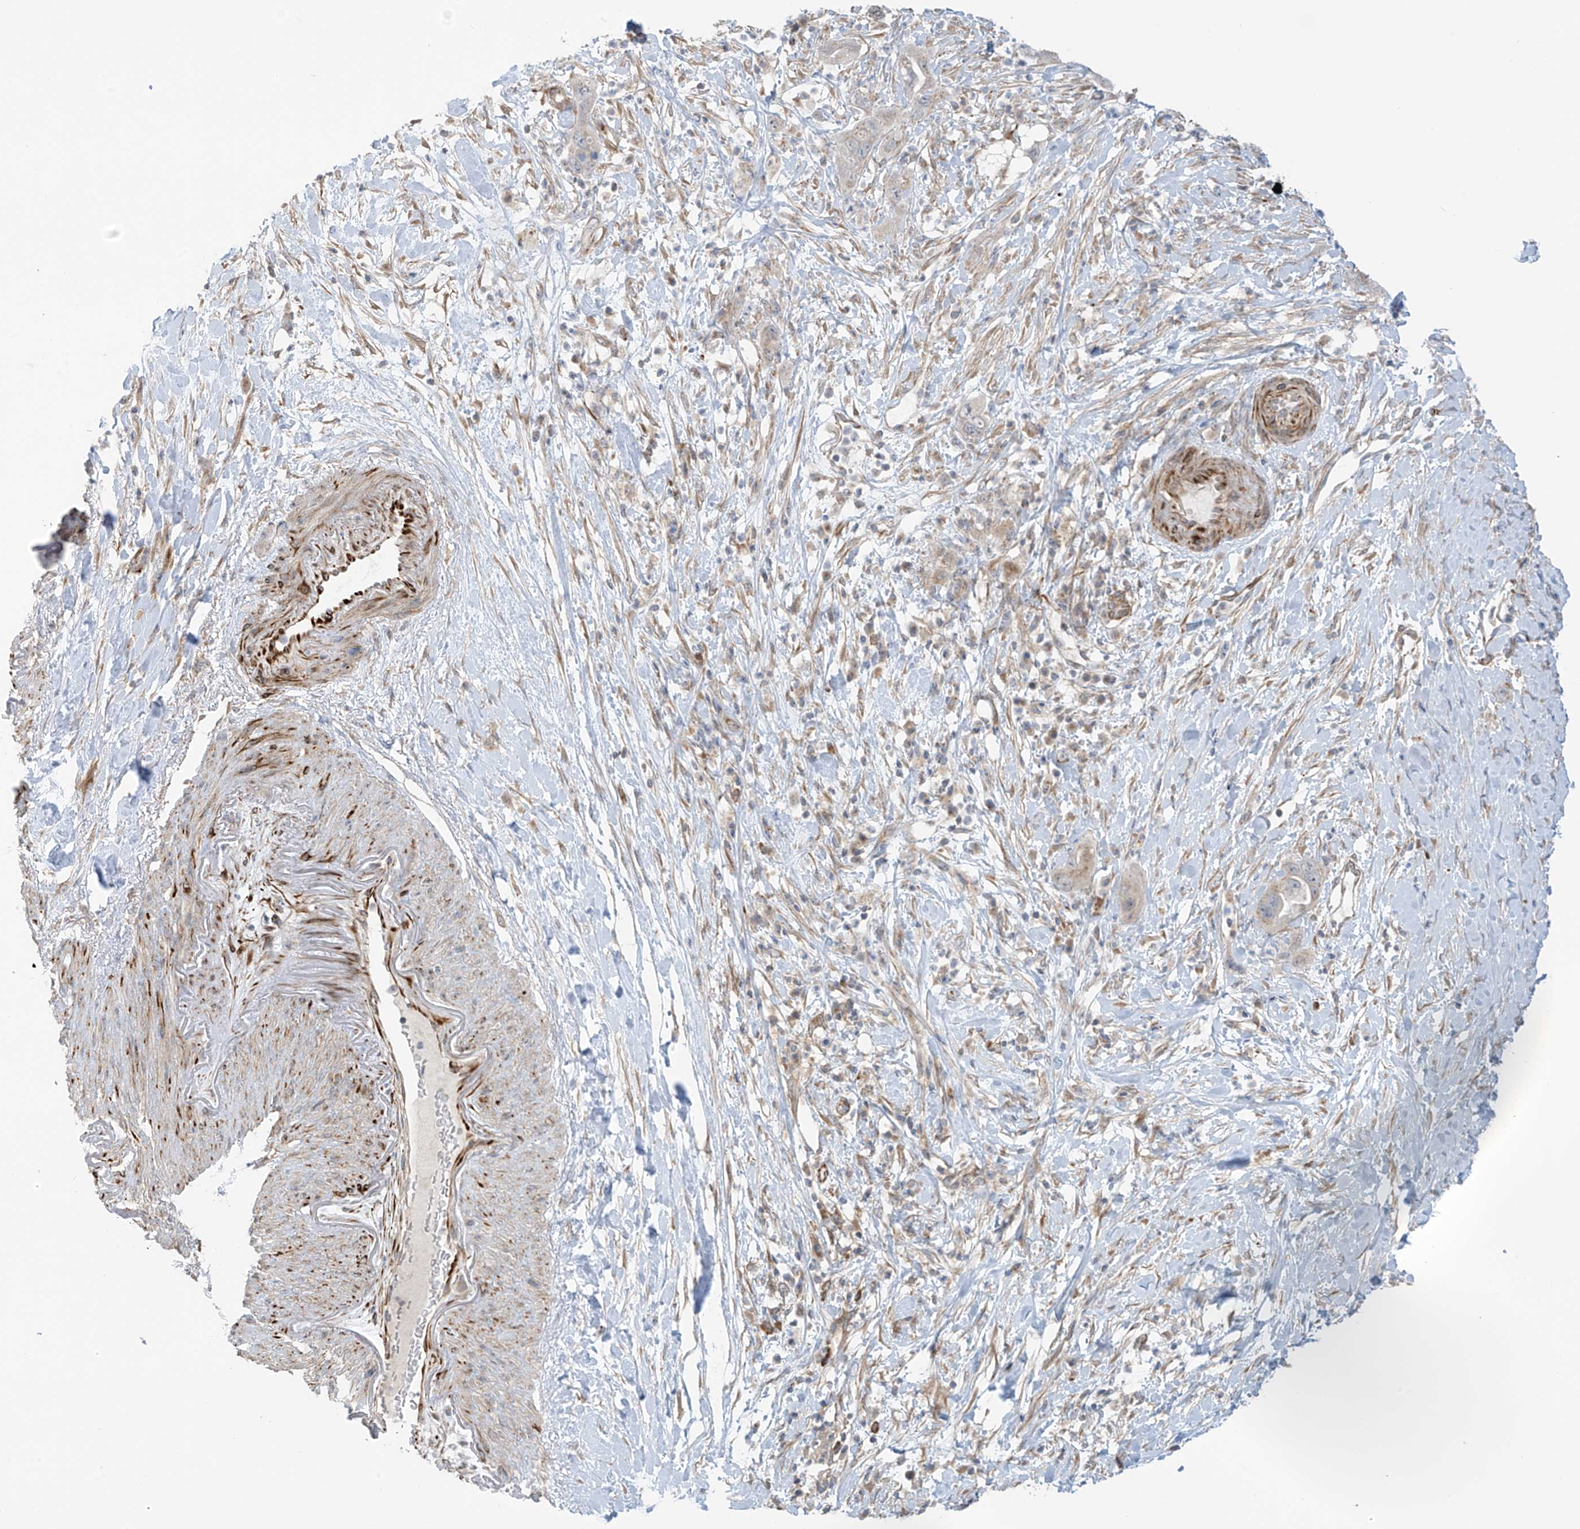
{"staining": {"intensity": "weak", "quantity": "<25%", "location": "cytoplasmic/membranous"}, "tissue": "pancreatic cancer", "cell_type": "Tumor cells", "image_type": "cancer", "snomed": [{"axis": "morphology", "description": "Adenocarcinoma, NOS"}, {"axis": "topography", "description": "Pancreas"}], "caption": "A histopathology image of human pancreatic adenocarcinoma is negative for staining in tumor cells.", "gene": "HS6ST2", "patient": {"sex": "female", "age": 71}}